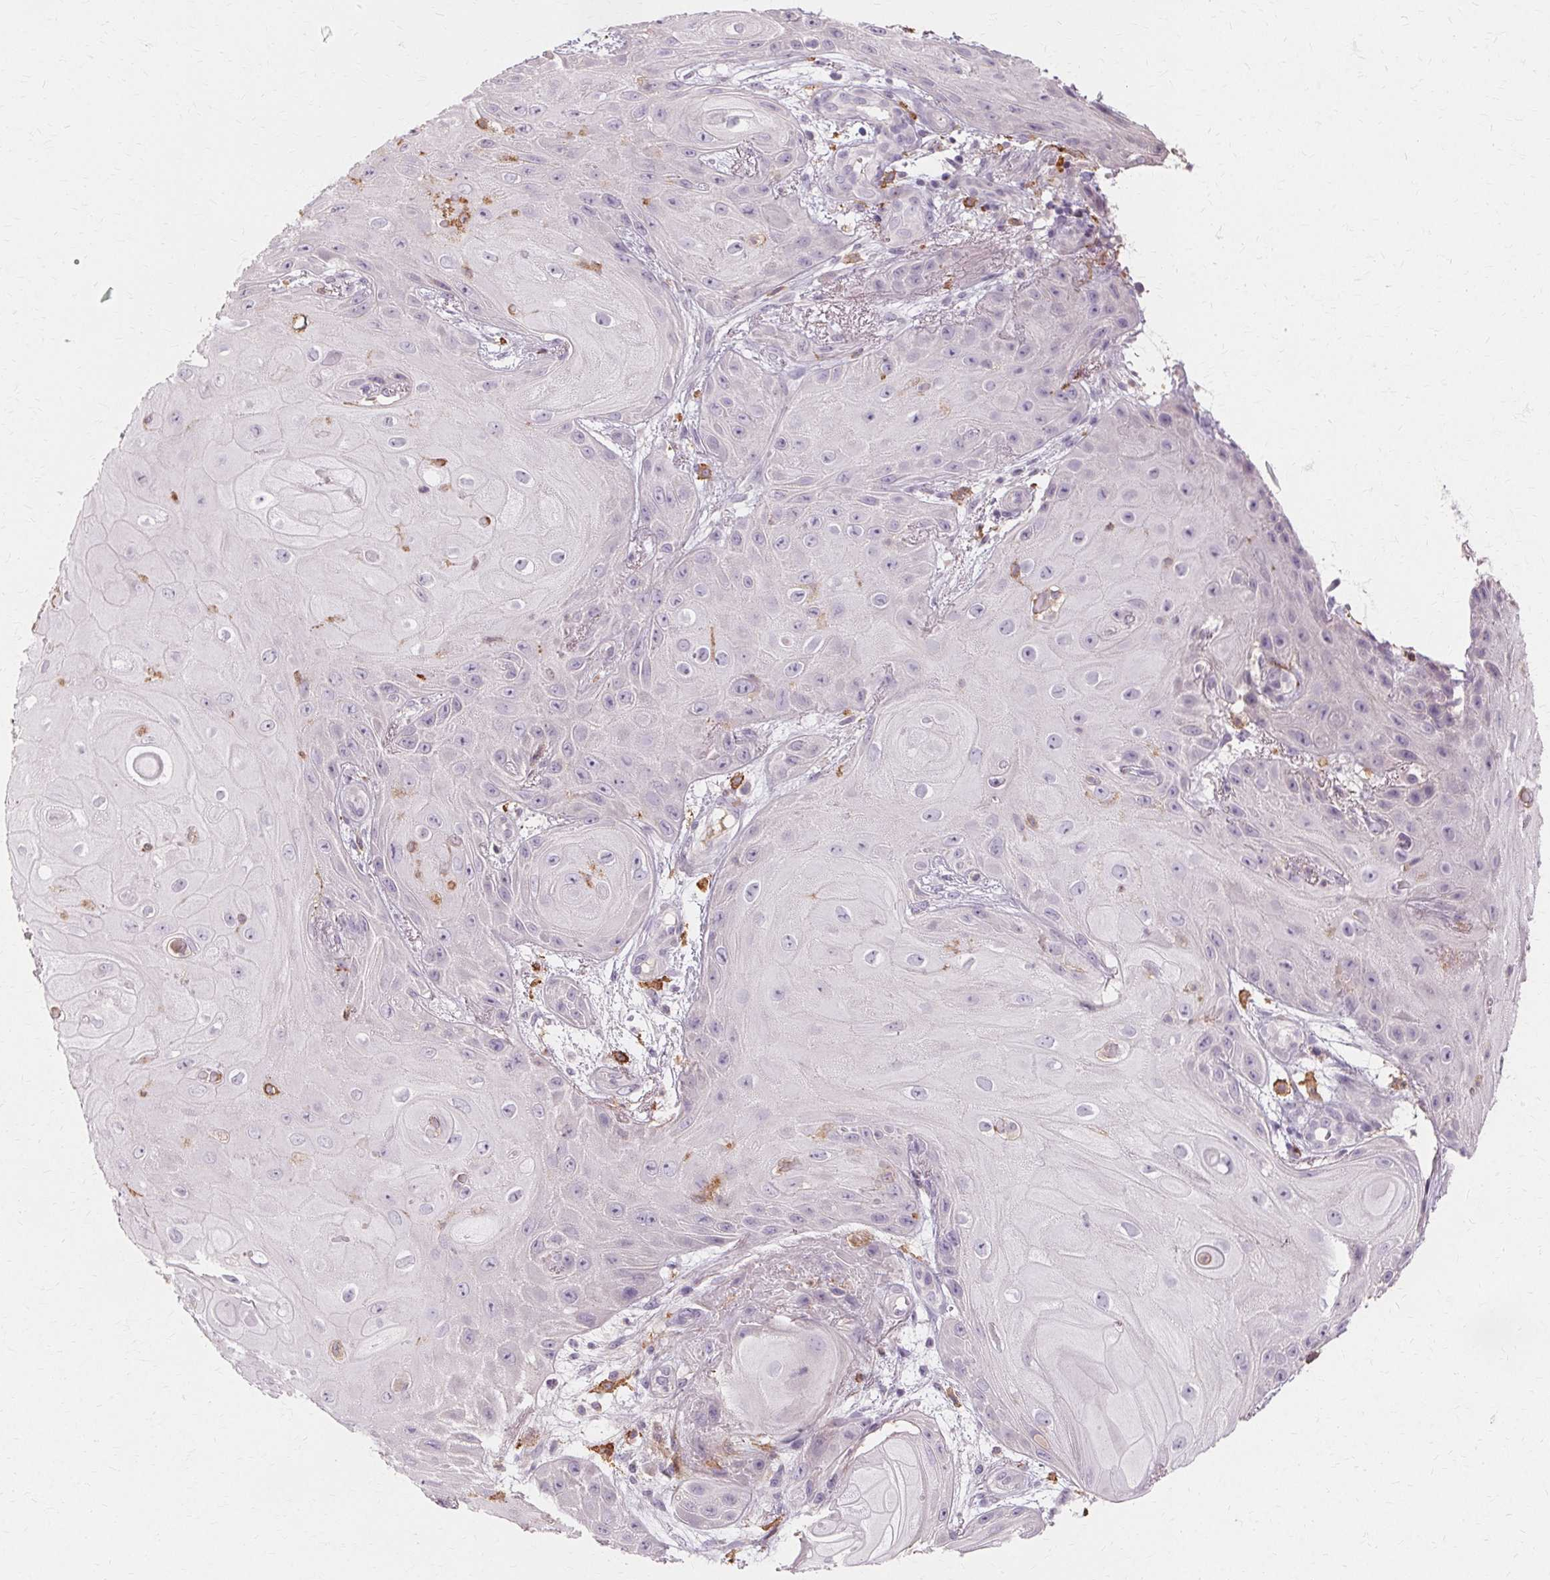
{"staining": {"intensity": "negative", "quantity": "none", "location": "none"}, "tissue": "skin cancer", "cell_type": "Tumor cells", "image_type": "cancer", "snomed": [{"axis": "morphology", "description": "Squamous cell carcinoma, NOS"}, {"axis": "topography", "description": "Skin"}], "caption": "Squamous cell carcinoma (skin) stained for a protein using immunohistochemistry demonstrates no expression tumor cells.", "gene": "IFNGR1", "patient": {"sex": "male", "age": 62}}